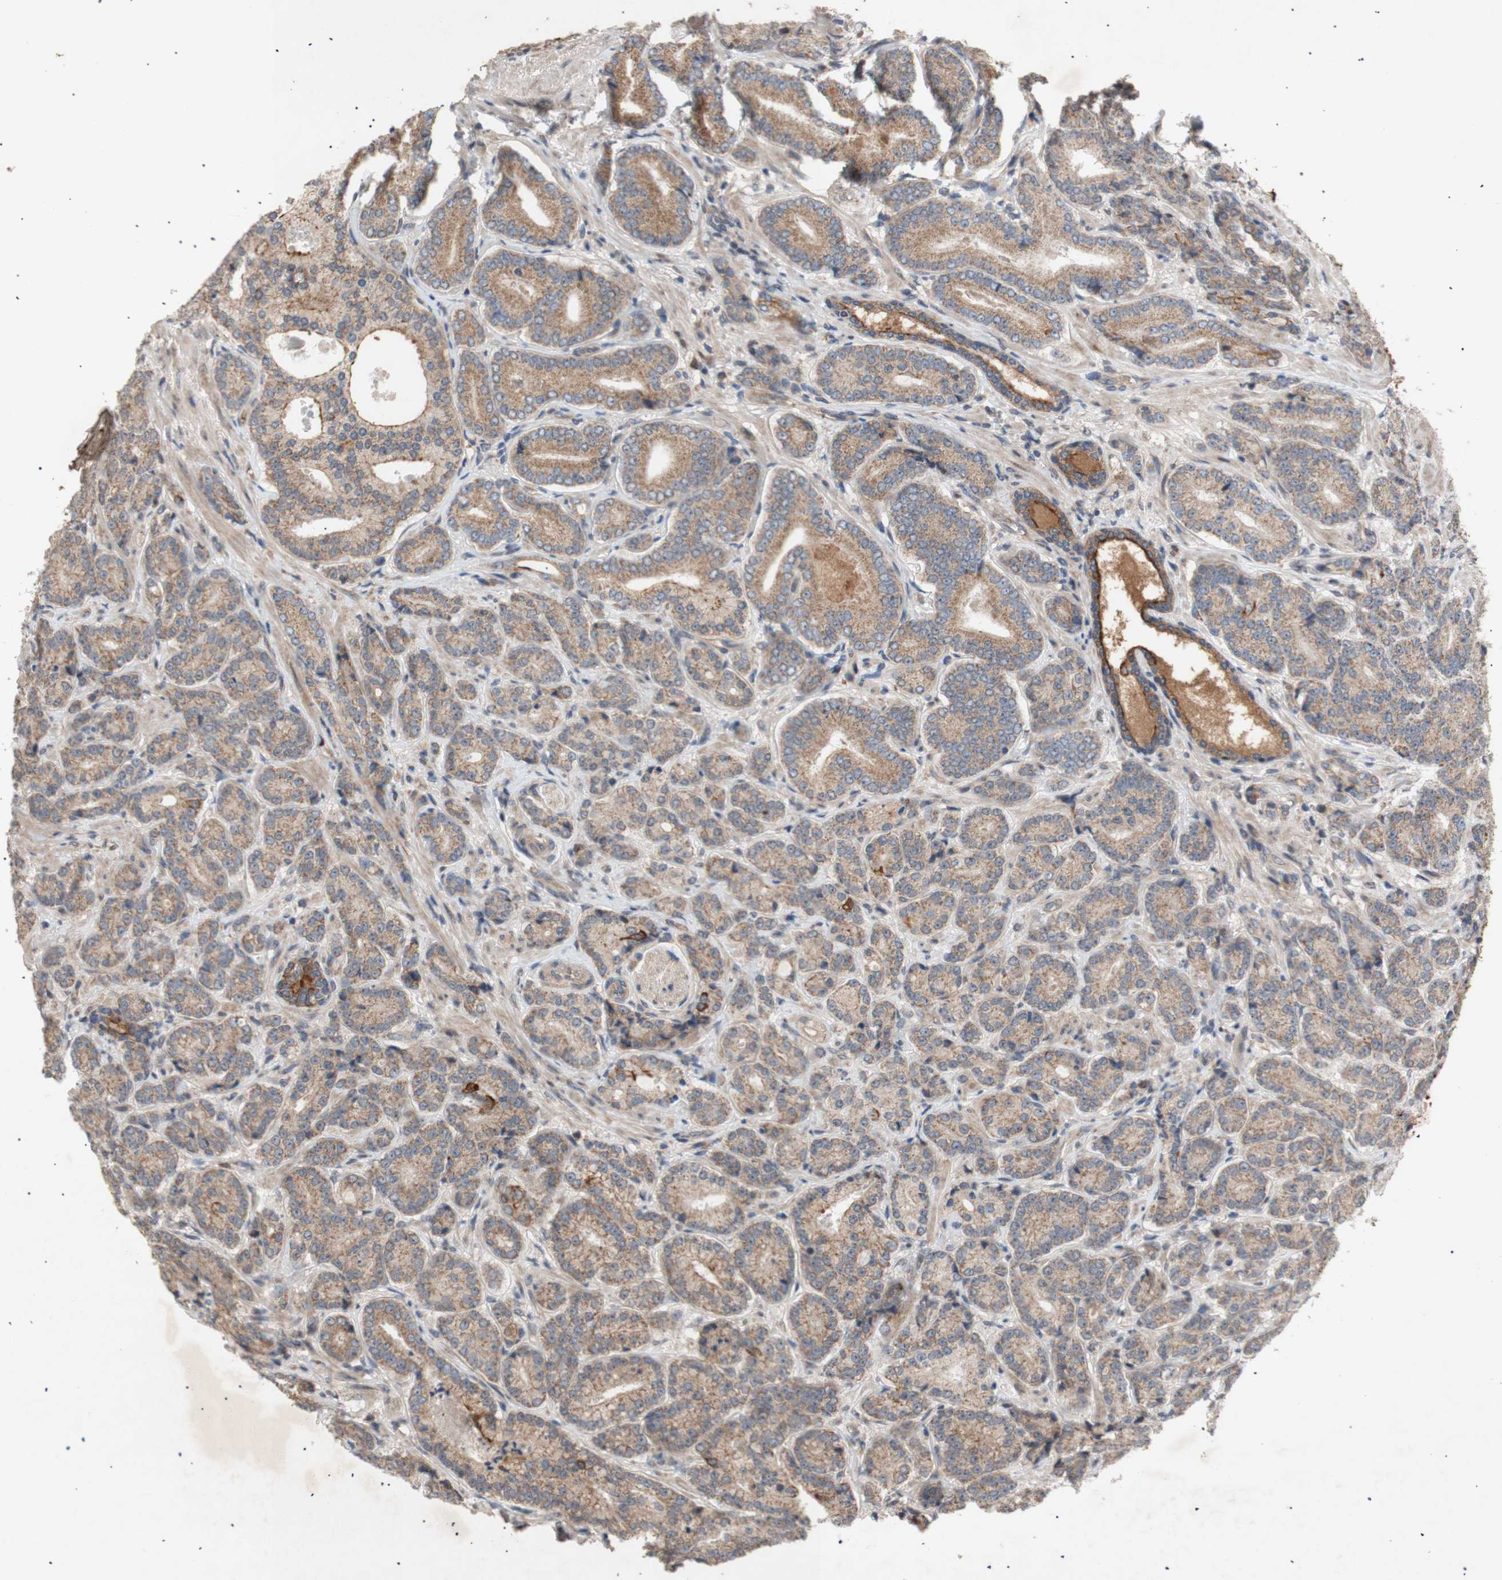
{"staining": {"intensity": "weak", "quantity": ">75%", "location": "cytoplasmic/membranous"}, "tissue": "prostate cancer", "cell_type": "Tumor cells", "image_type": "cancer", "snomed": [{"axis": "morphology", "description": "Adenocarcinoma, High grade"}, {"axis": "topography", "description": "Prostate"}], "caption": "IHC micrograph of human adenocarcinoma (high-grade) (prostate) stained for a protein (brown), which demonstrates low levels of weak cytoplasmic/membranous expression in approximately >75% of tumor cells.", "gene": "PKN1", "patient": {"sex": "male", "age": 61}}